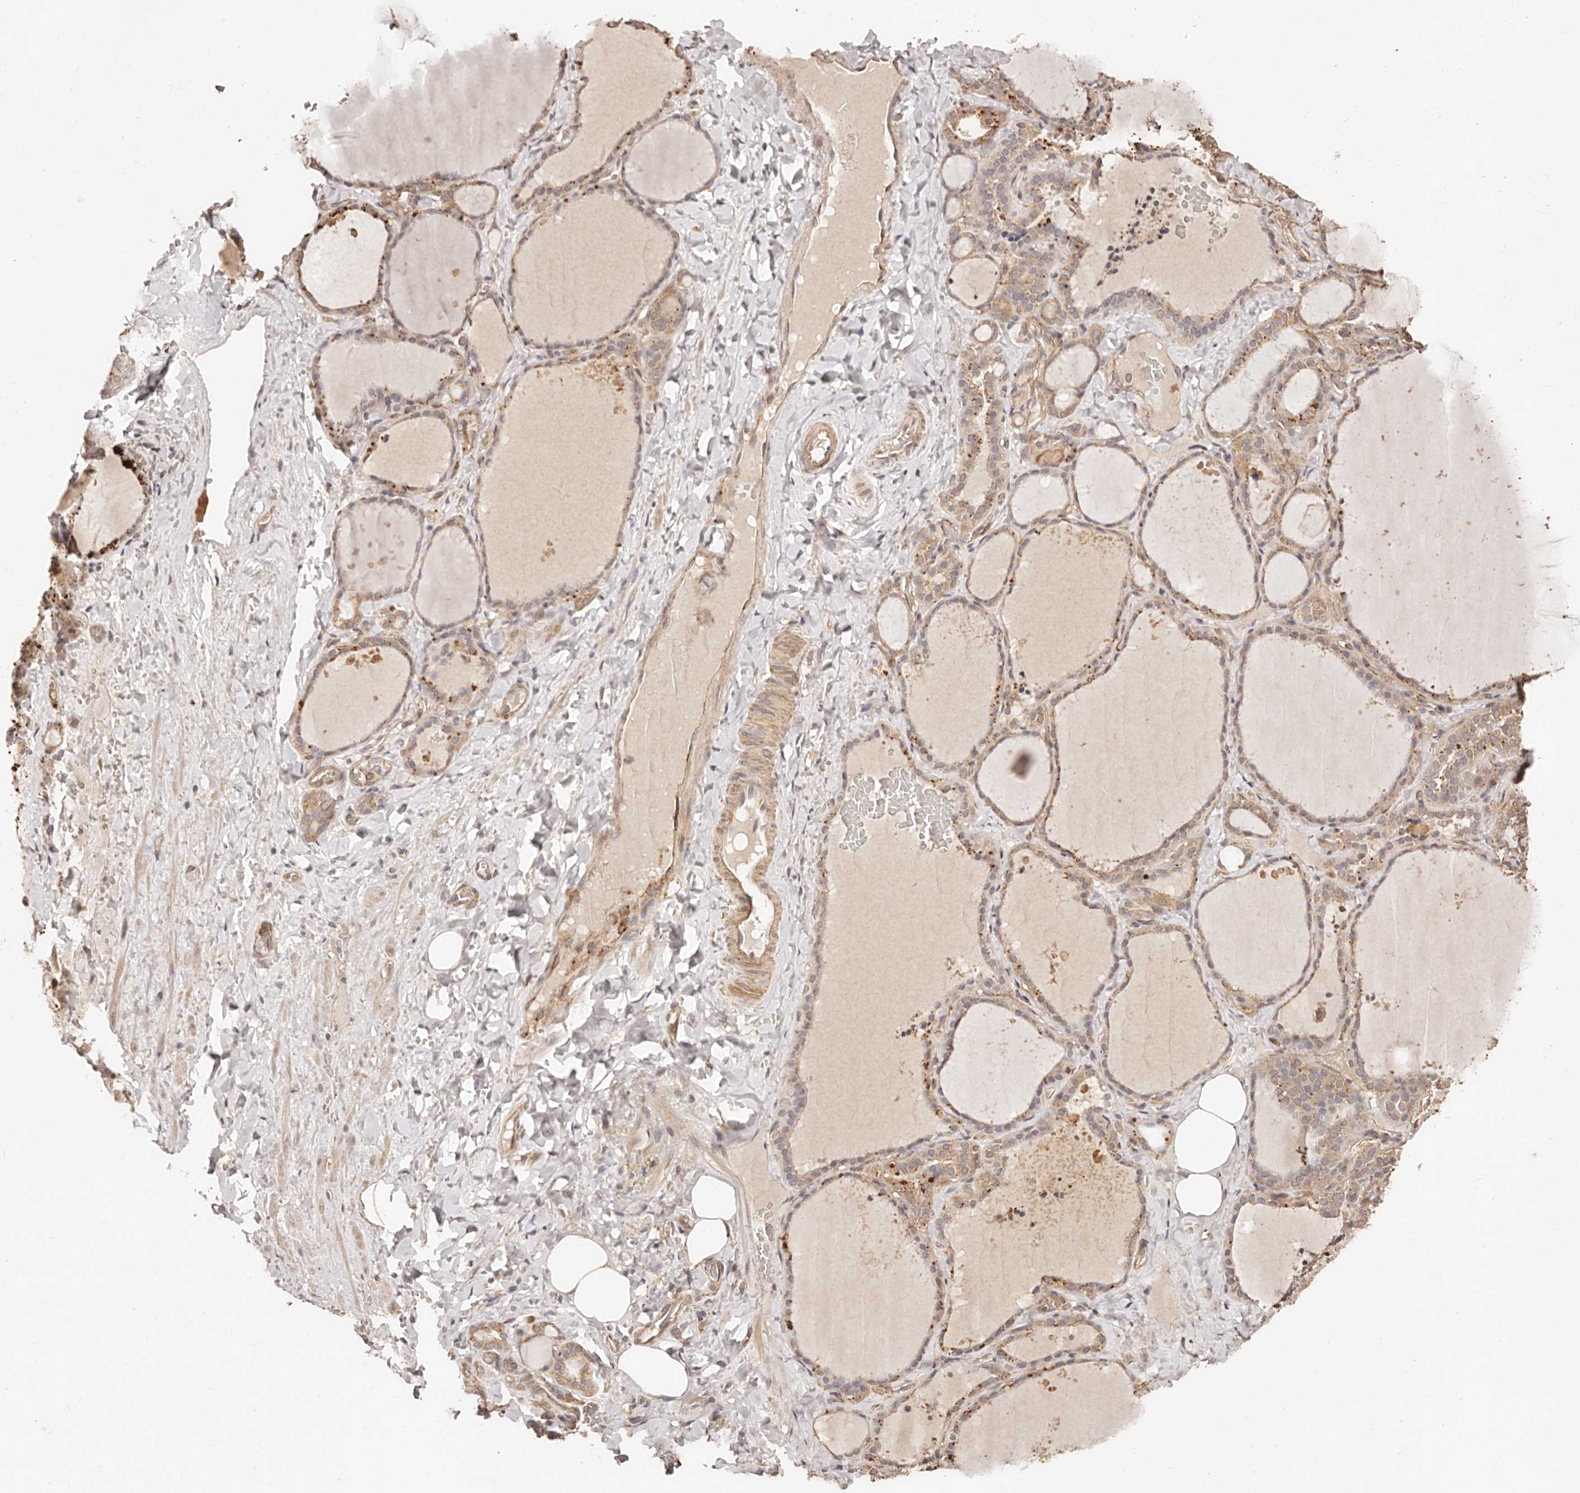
{"staining": {"intensity": "moderate", "quantity": "25%-75%", "location": "cytoplasmic/membranous"}, "tissue": "thyroid gland", "cell_type": "Glandular cells", "image_type": "normal", "snomed": [{"axis": "morphology", "description": "Normal tissue, NOS"}, {"axis": "topography", "description": "Thyroid gland"}], "caption": "High-power microscopy captured an immunohistochemistry (IHC) image of benign thyroid gland, revealing moderate cytoplasmic/membranous positivity in about 25%-75% of glandular cells.", "gene": "CCL14", "patient": {"sex": "female", "age": 22}}